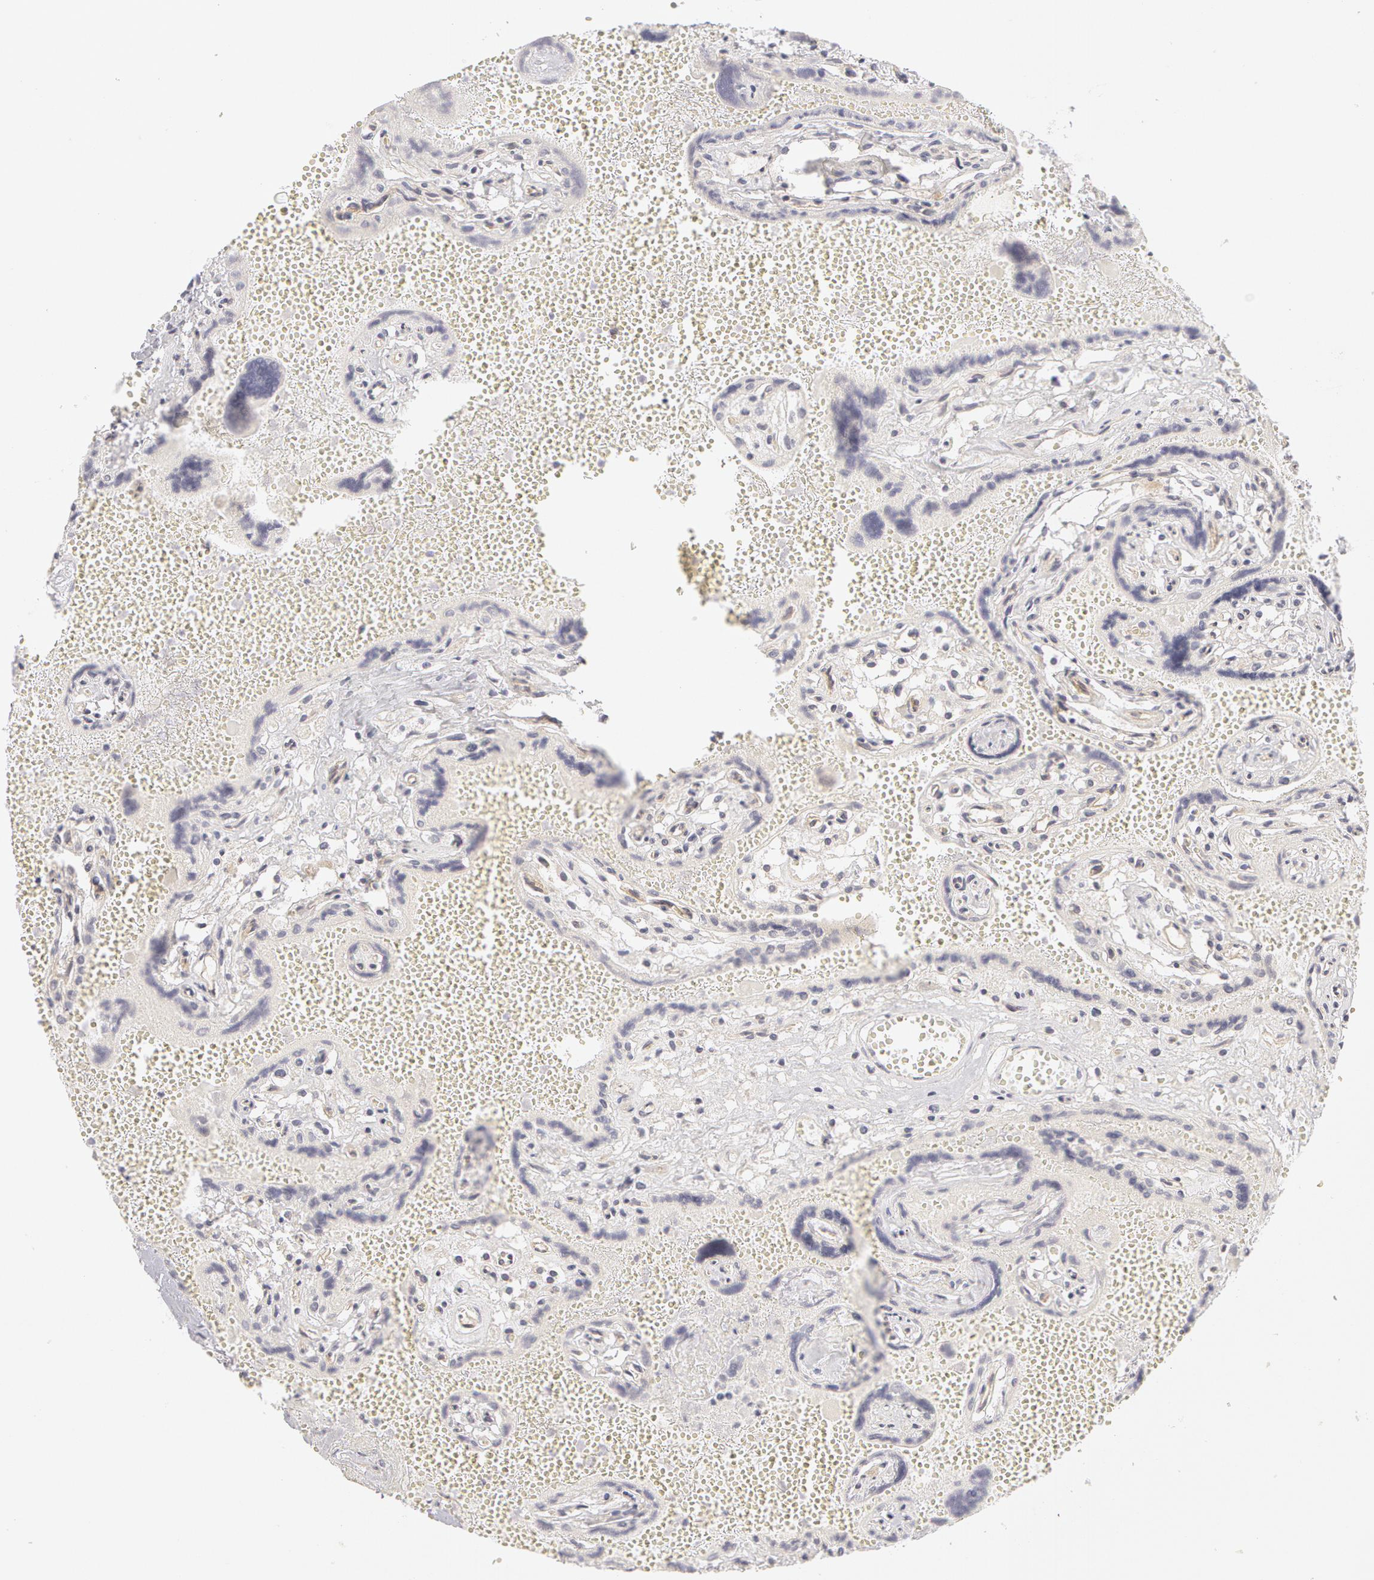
{"staining": {"intensity": "negative", "quantity": "none", "location": "none"}, "tissue": "placenta", "cell_type": "Decidual cells", "image_type": "normal", "snomed": [{"axis": "morphology", "description": "Normal tissue, NOS"}, {"axis": "topography", "description": "Placenta"}], "caption": "DAB immunohistochemical staining of benign placenta demonstrates no significant expression in decidual cells. (DAB (3,3'-diaminobenzidine) immunohistochemistry (IHC) visualized using brightfield microscopy, high magnification).", "gene": "ABCB1", "patient": {"sex": "female", "age": 40}}